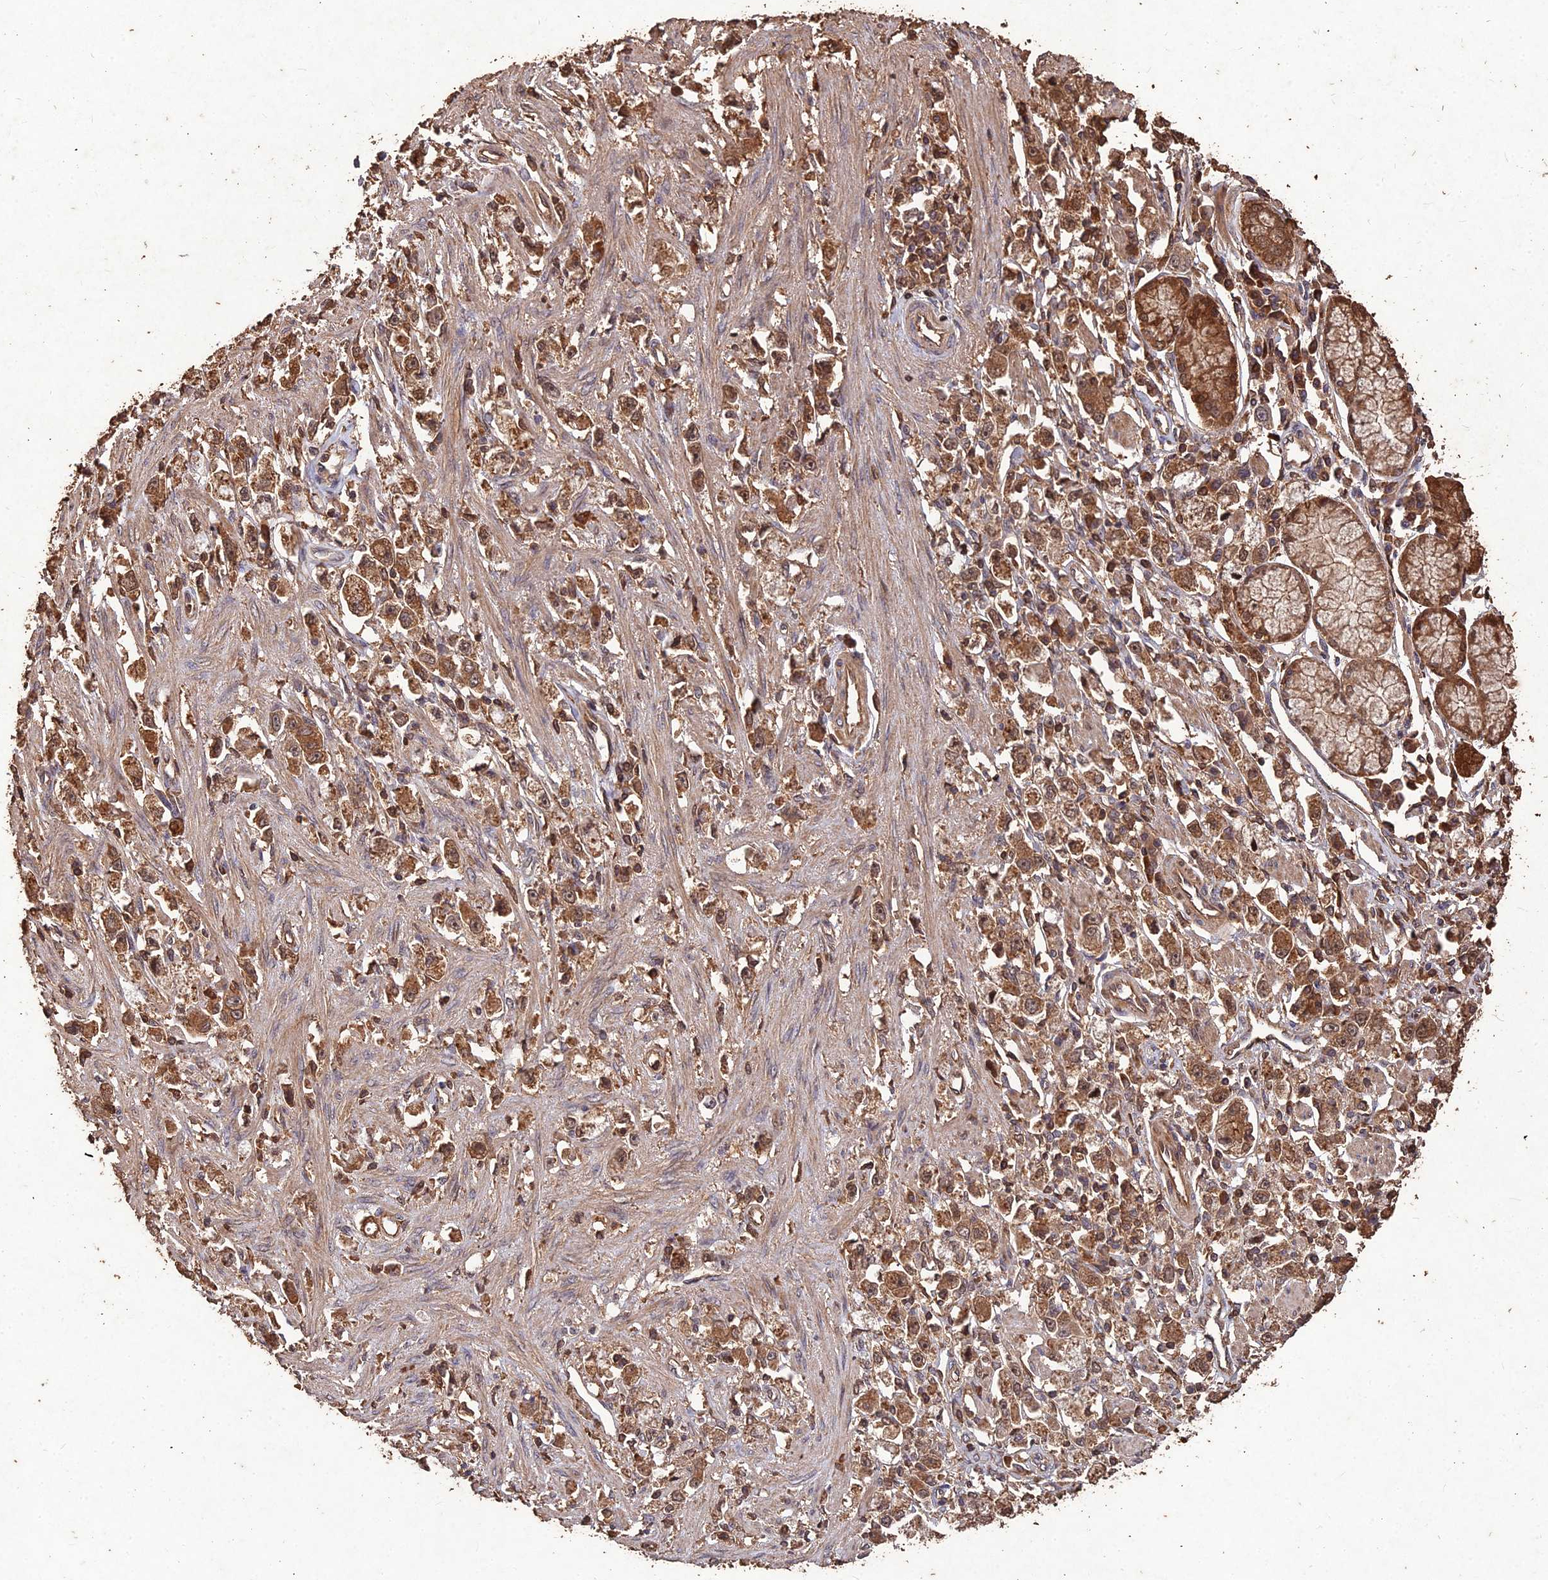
{"staining": {"intensity": "strong", "quantity": ">75%", "location": "cytoplasmic/membranous"}, "tissue": "stomach cancer", "cell_type": "Tumor cells", "image_type": "cancer", "snomed": [{"axis": "morphology", "description": "Adenocarcinoma, NOS"}, {"axis": "topography", "description": "Stomach"}], "caption": "Immunohistochemical staining of stomach adenocarcinoma displays strong cytoplasmic/membranous protein expression in about >75% of tumor cells.", "gene": "SYMPK", "patient": {"sex": "female", "age": 59}}